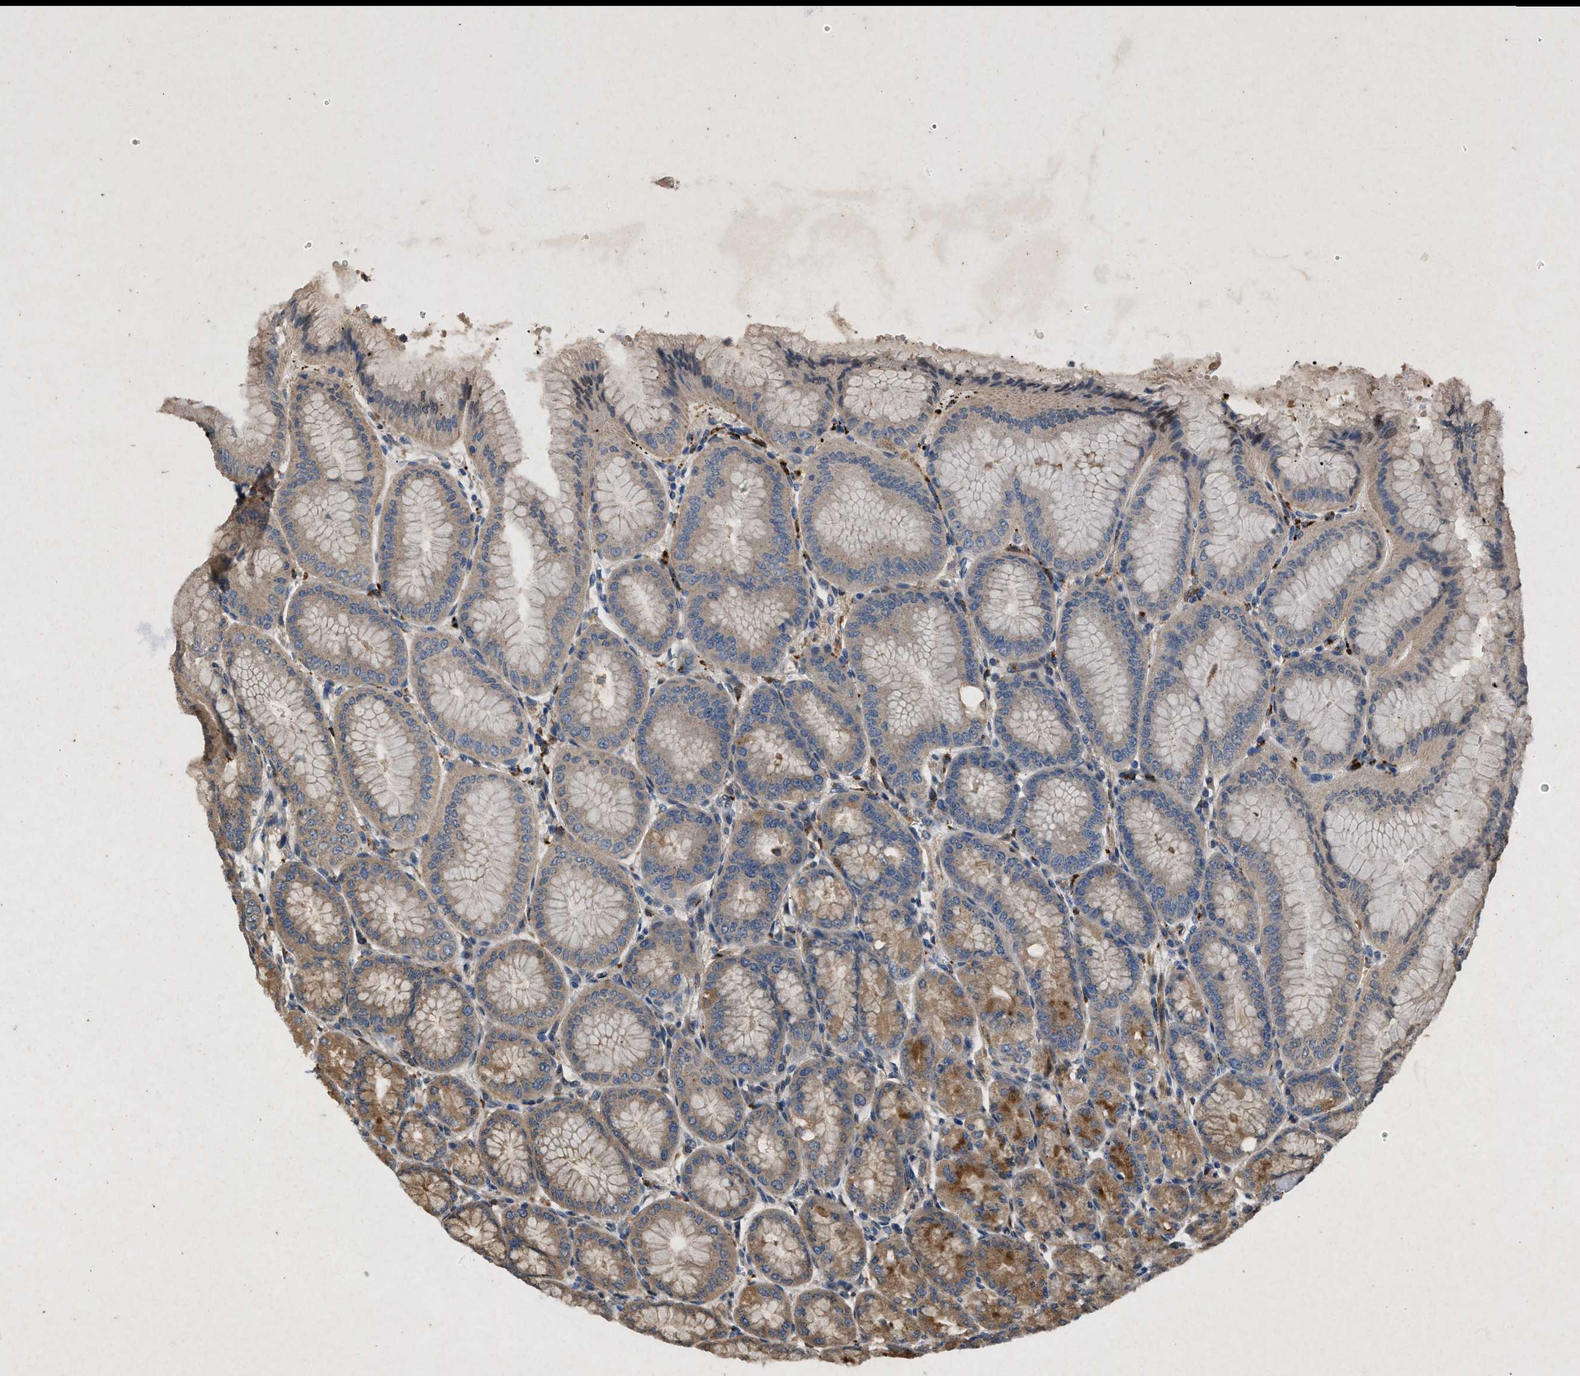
{"staining": {"intensity": "moderate", "quantity": ">75%", "location": "cytoplasmic/membranous"}, "tissue": "stomach", "cell_type": "Glandular cells", "image_type": "normal", "snomed": [{"axis": "morphology", "description": "Normal tissue, NOS"}, {"axis": "topography", "description": "Stomach, lower"}], "caption": "Immunohistochemistry micrograph of unremarkable stomach stained for a protein (brown), which shows medium levels of moderate cytoplasmic/membranous staining in approximately >75% of glandular cells.", "gene": "PRKG2", "patient": {"sex": "male", "age": 71}}